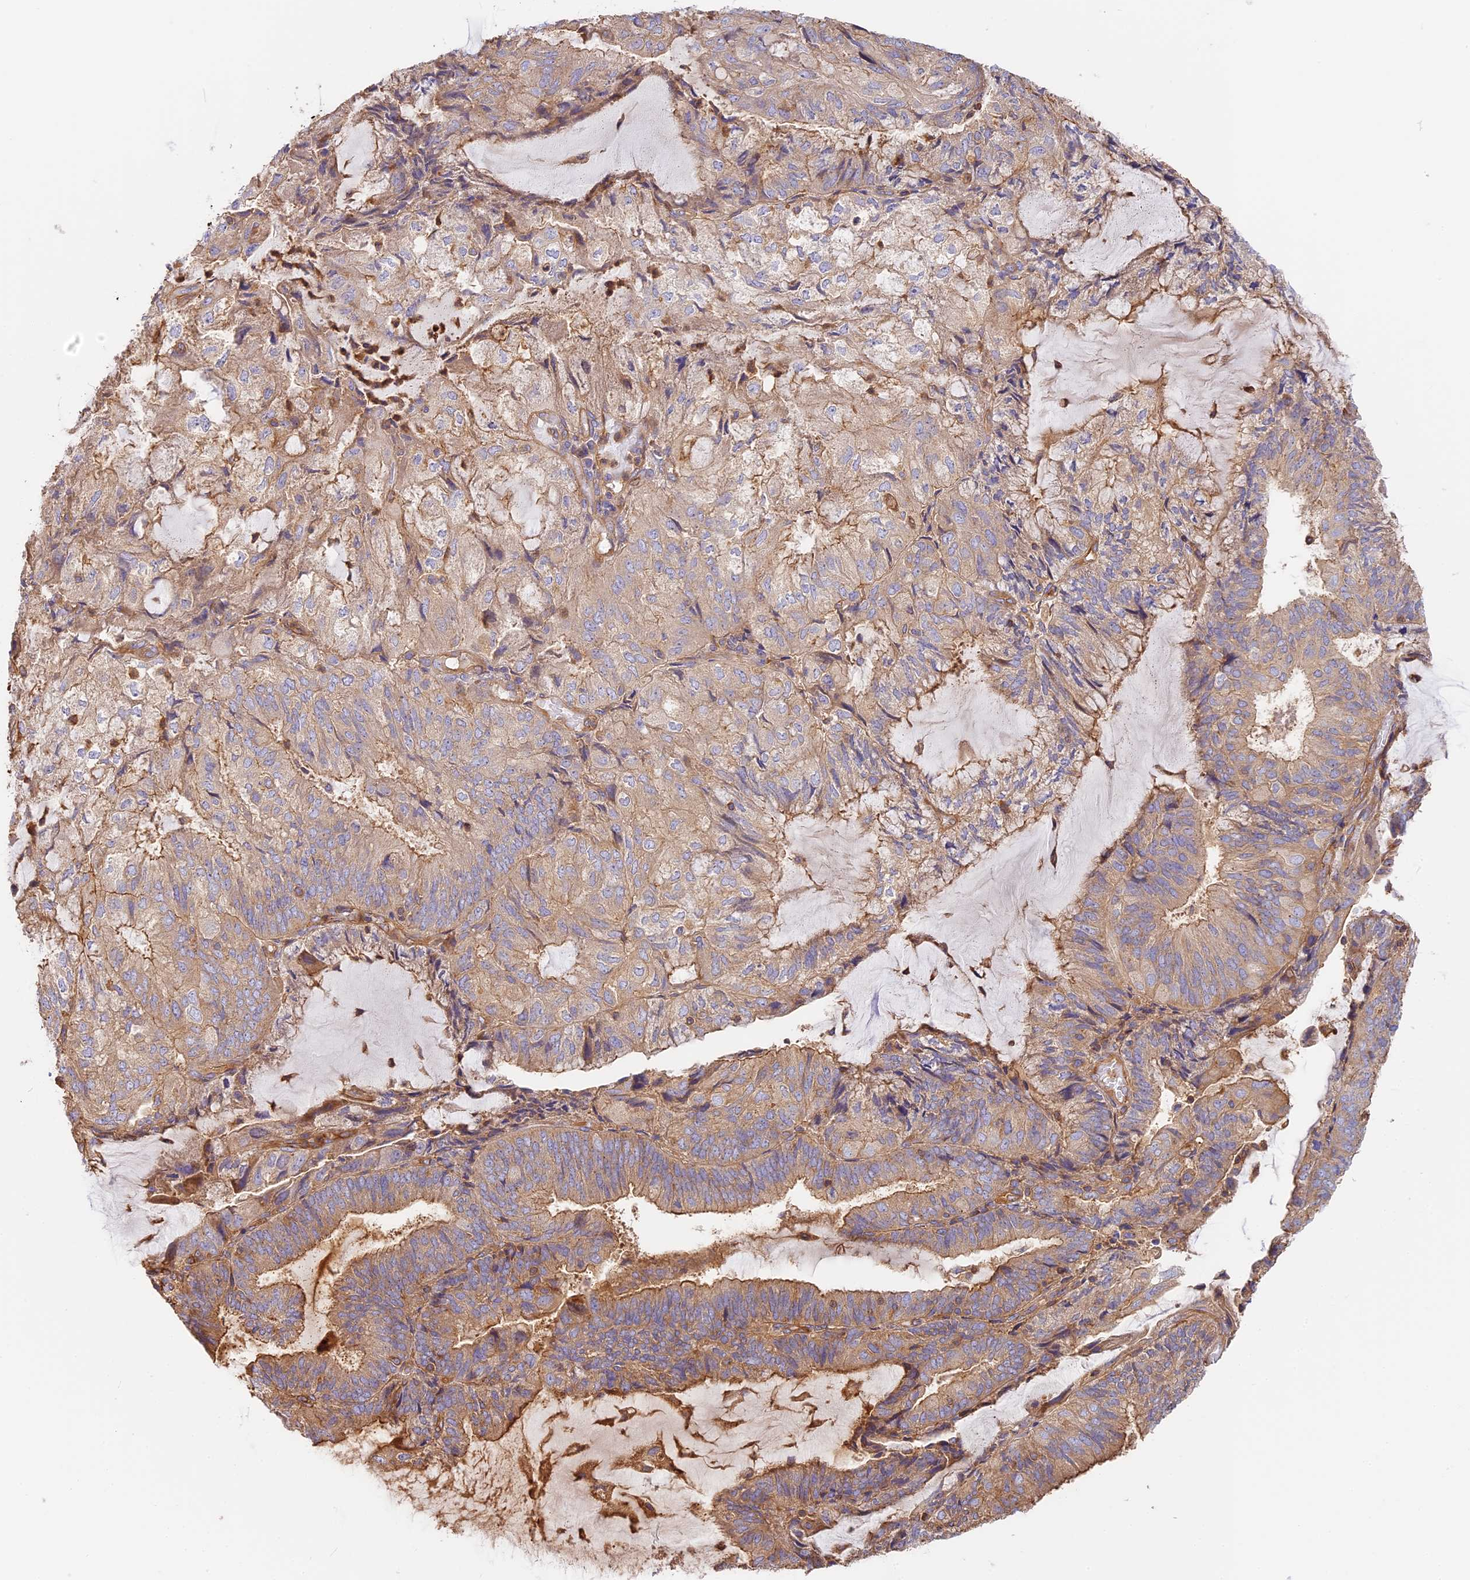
{"staining": {"intensity": "weak", "quantity": ">75%", "location": "cytoplasmic/membranous"}, "tissue": "endometrial cancer", "cell_type": "Tumor cells", "image_type": "cancer", "snomed": [{"axis": "morphology", "description": "Adenocarcinoma, NOS"}, {"axis": "topography", "description": "Endometrium"}], "caption": "Immunohistochemical staining of adenocarcinoma (endometrial) displays low levels of weak cytoplasmic/membranous protein staining in about >75% of tumor cells. (DAB (3,3'-diaminobenzidine) = brown stain, brightfield microscopy at high magnification).", "gene": "VPS18", "patient": {"sex": "female", "age": 81}}